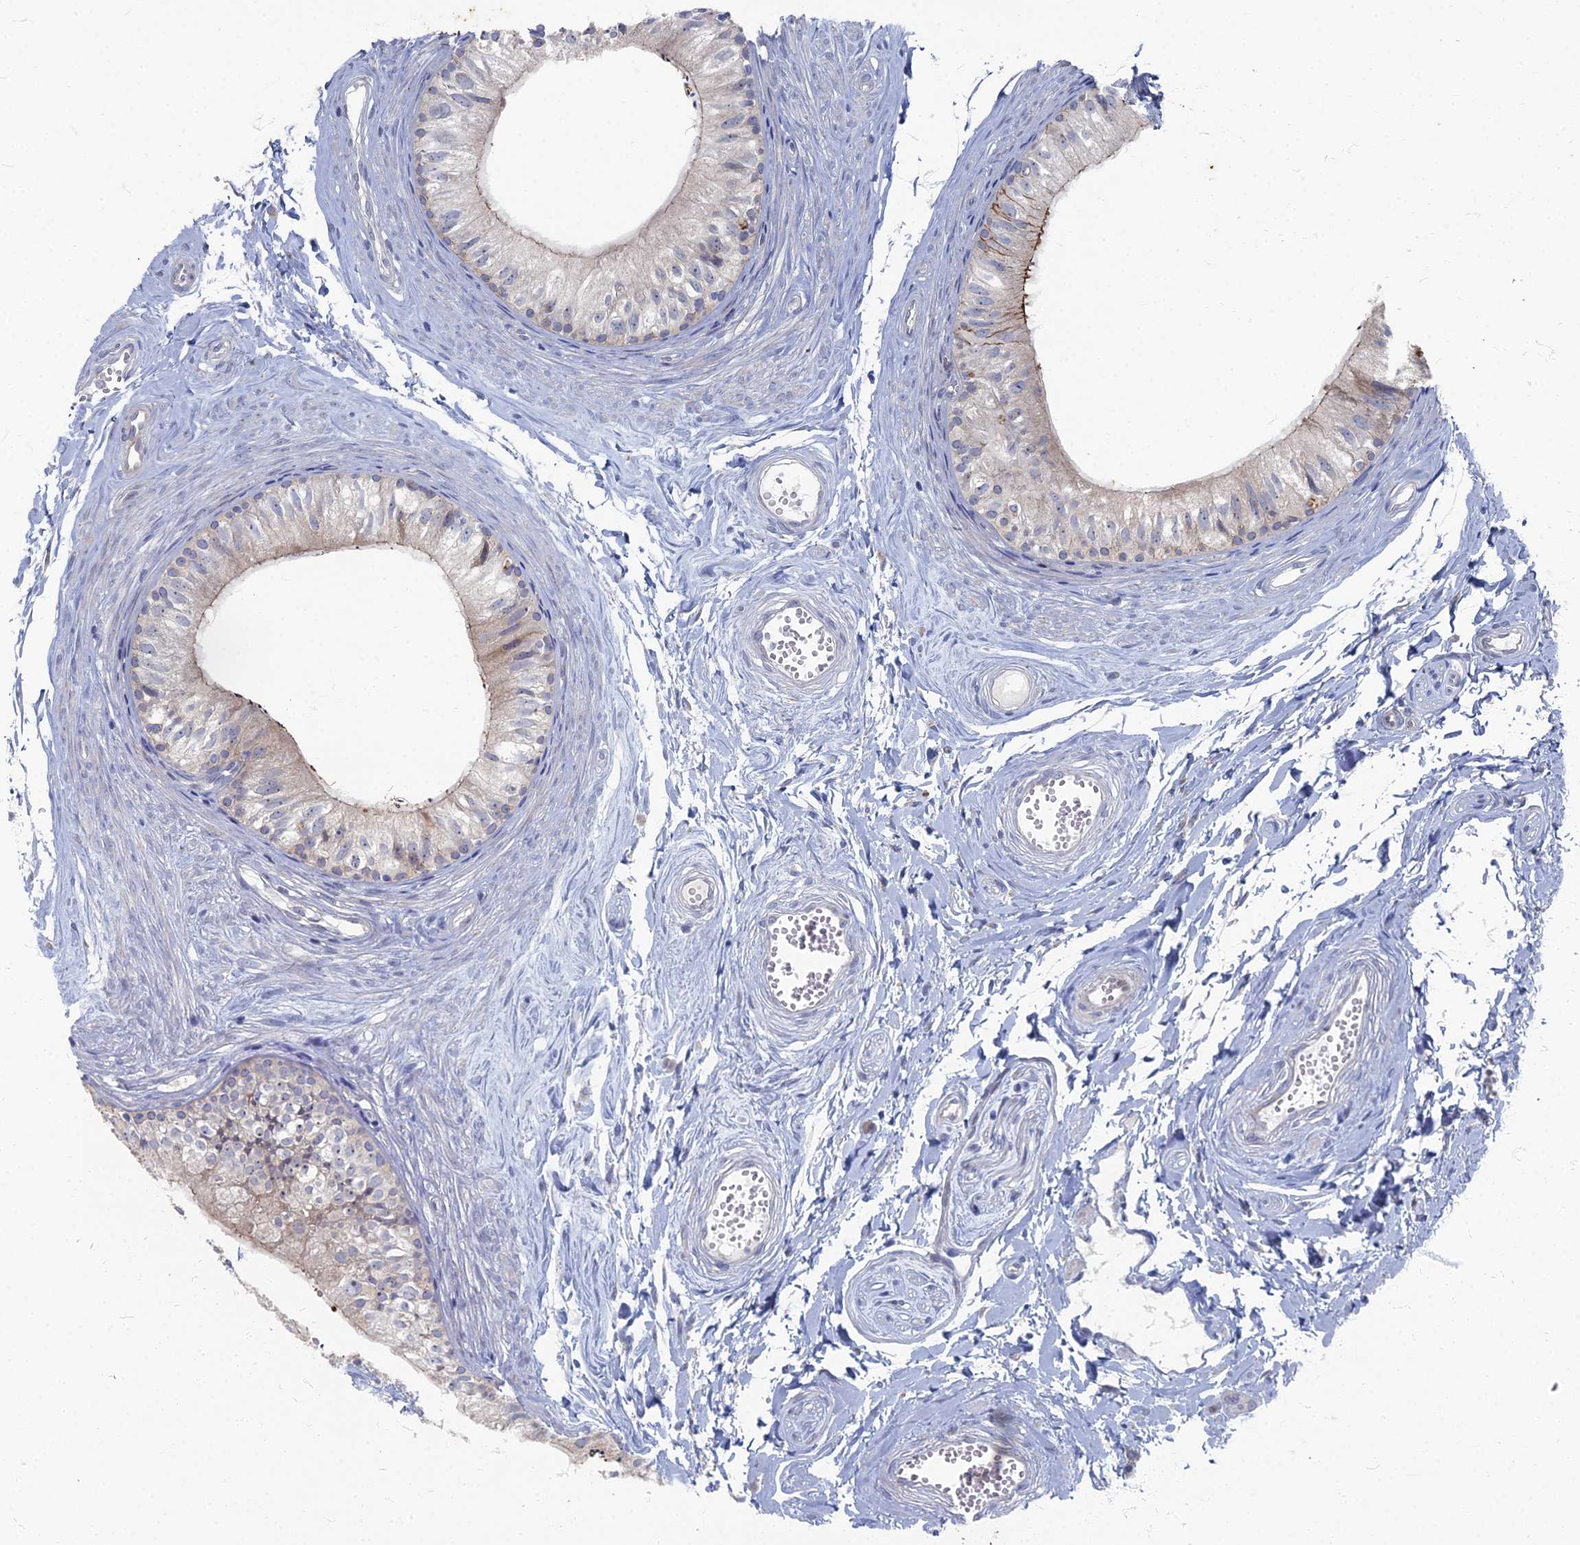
{"staining": {"intensity": "strong", "quantity": "<25%", "location": "cytoplasmic/membranous"}, "tissue": "epididymis", "cell_type": "Glandular cells", "image_type": "normal", "snomed": [{"axis": "morphology", "description": "Normal tissue, NOS"}, {"axis": "topography", "description": "Epididymis"}], "caption": "Strong cytoplasmic/membranous protein staining is seen in approximately <25% of glandular cells in epididymis. (Stains: DAB (3,3'-diaminobenzidine) in brown, nuclei in blue, Microscopy: brightfield microscopy at high magnification).", "gene": "TMEM128", "patient": {"sex": "male", "age": 56}}